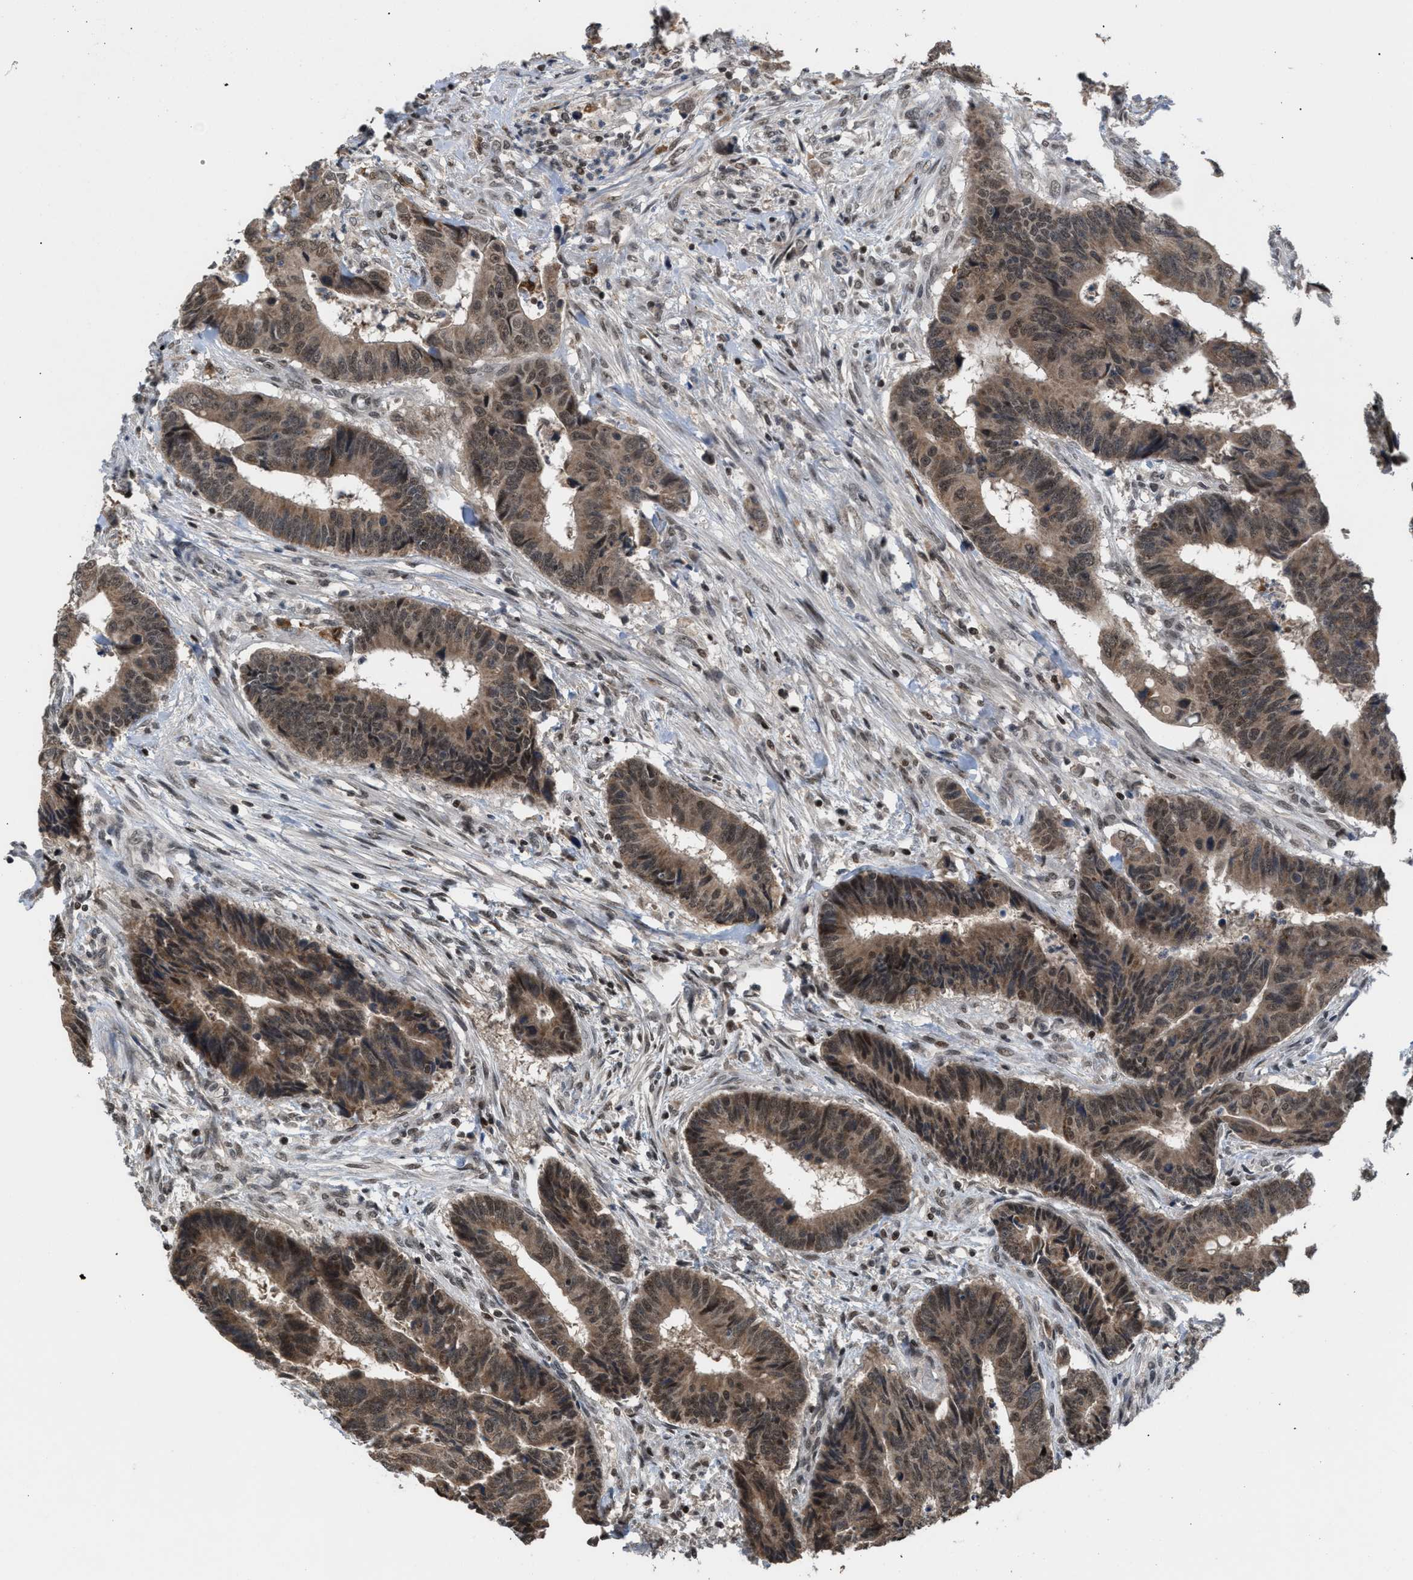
{"staining": {"intensity": "moderate", "quantity": ">75%", "location": "cytoplasmic/membranous,nuclear"}, "tissue": "colorectal cancer", "cell_type": "Tumor cells", "image_type": "cancer", "snomed": [{"axis": "morphology", "description": "Adenocarcinoma, NOS"}, {"axis": "topography", "description": "Rectum"}], "caption": "Protein staining of colorectal cancer tissue demonstrates moderate cytoplasmic/membranous and nuclear expression in about >75% of tumor cells.", "gene": "C9orf78", "patient": {"sex": "male", "age": 84}}